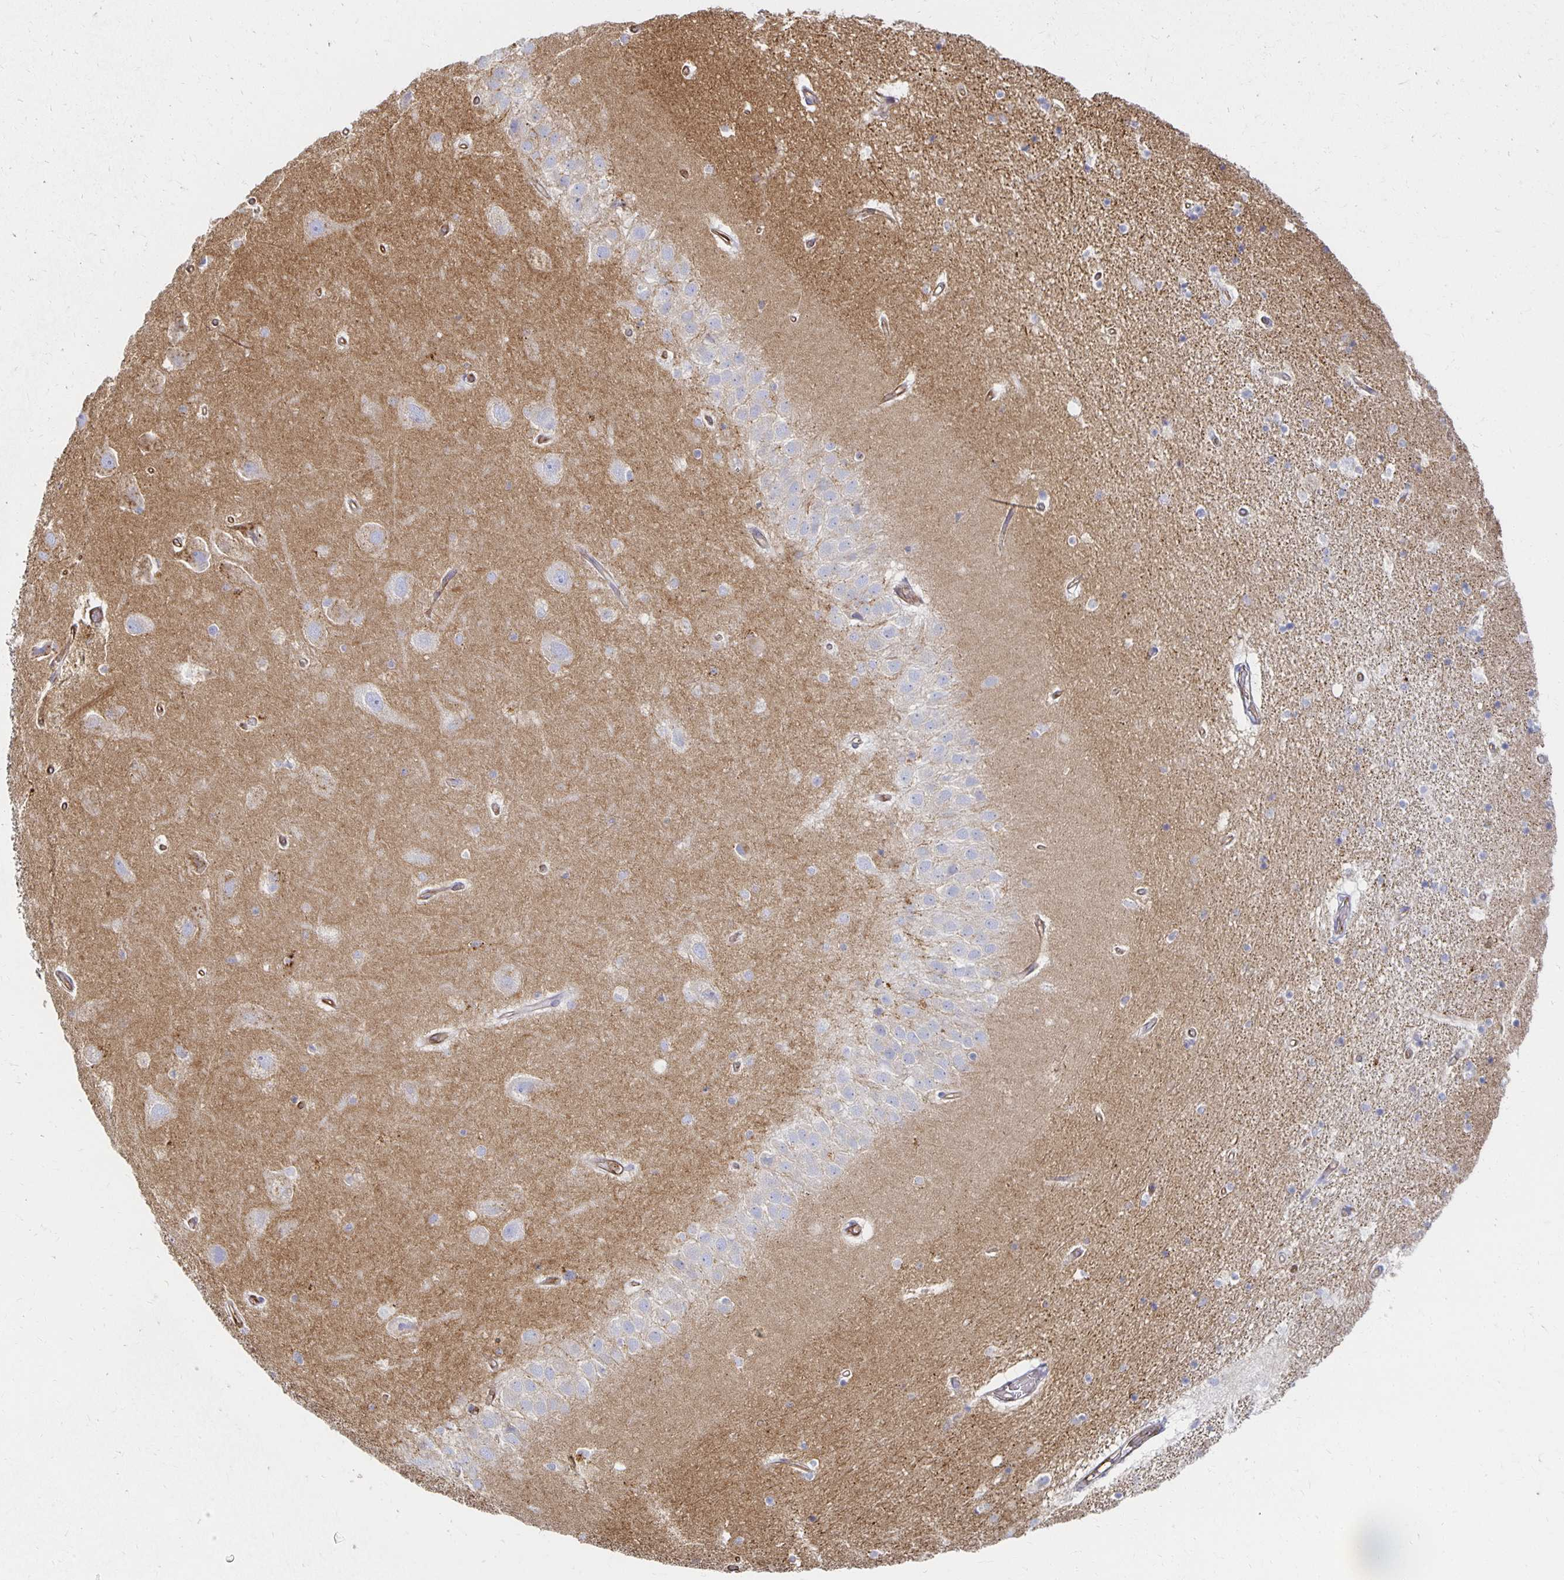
{"staining": {"intensity": "negative", "quantity": "none", "location": "none"}, "tissue": "hippocampus", "cell_type": "Glial cells", "image_type": "normal", "snomed": [{"axis": "morphology", "description": "Normal tissue, NOS"}, {"axis": "topography", "description": "Hippocampus"}], "caption": "High power microscopy micrograph of an immunohistochemistry micrograph of normal hippocampus, revealing no significant staining in glial cells.", "gene": "TAAR1", "patient": {"sex": "male", "age": 63}}